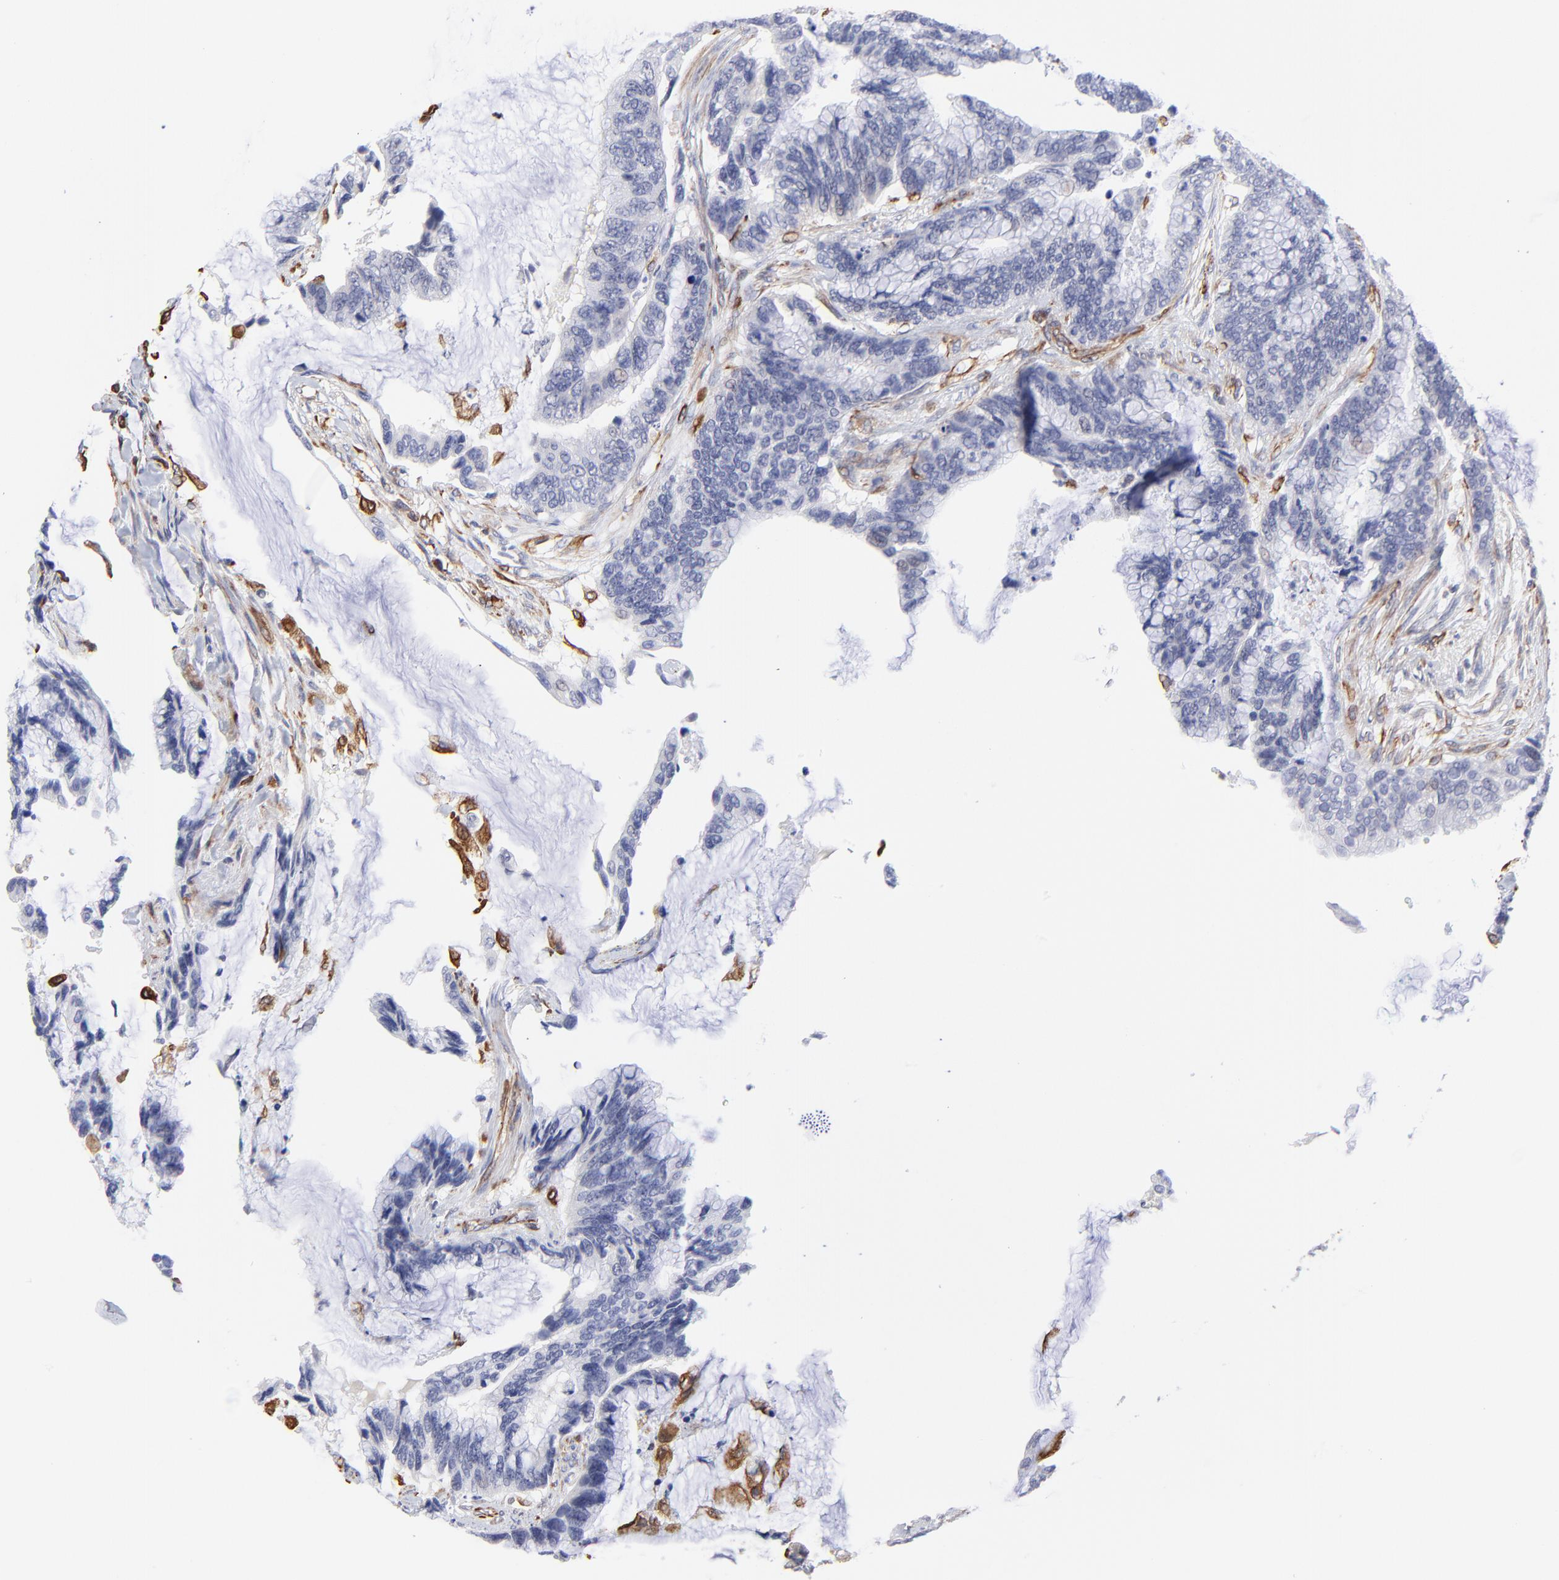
{"staining": {"intensity": "moderate", "quantity": "<25%", "location": "cytoplasmic/membranous"}, "tissue": "colorectal cancer", "cell_type": "Tumor cells", "image_type": "cancer", "snomed": [{"axis": "morphology", "description": "Adenocarcinoma, NOS"}, {"axis": "topography", "description": "Rectum"}], "caption": "This micrograph shows IHC staining of human colorectal cancer (adenocarcinoma), with low moderate cytoplasmic/membranous staining in approximately <25% of tumor cells.", "gene": "COX8C", "patient": {"sex": "female", "age": 59}}